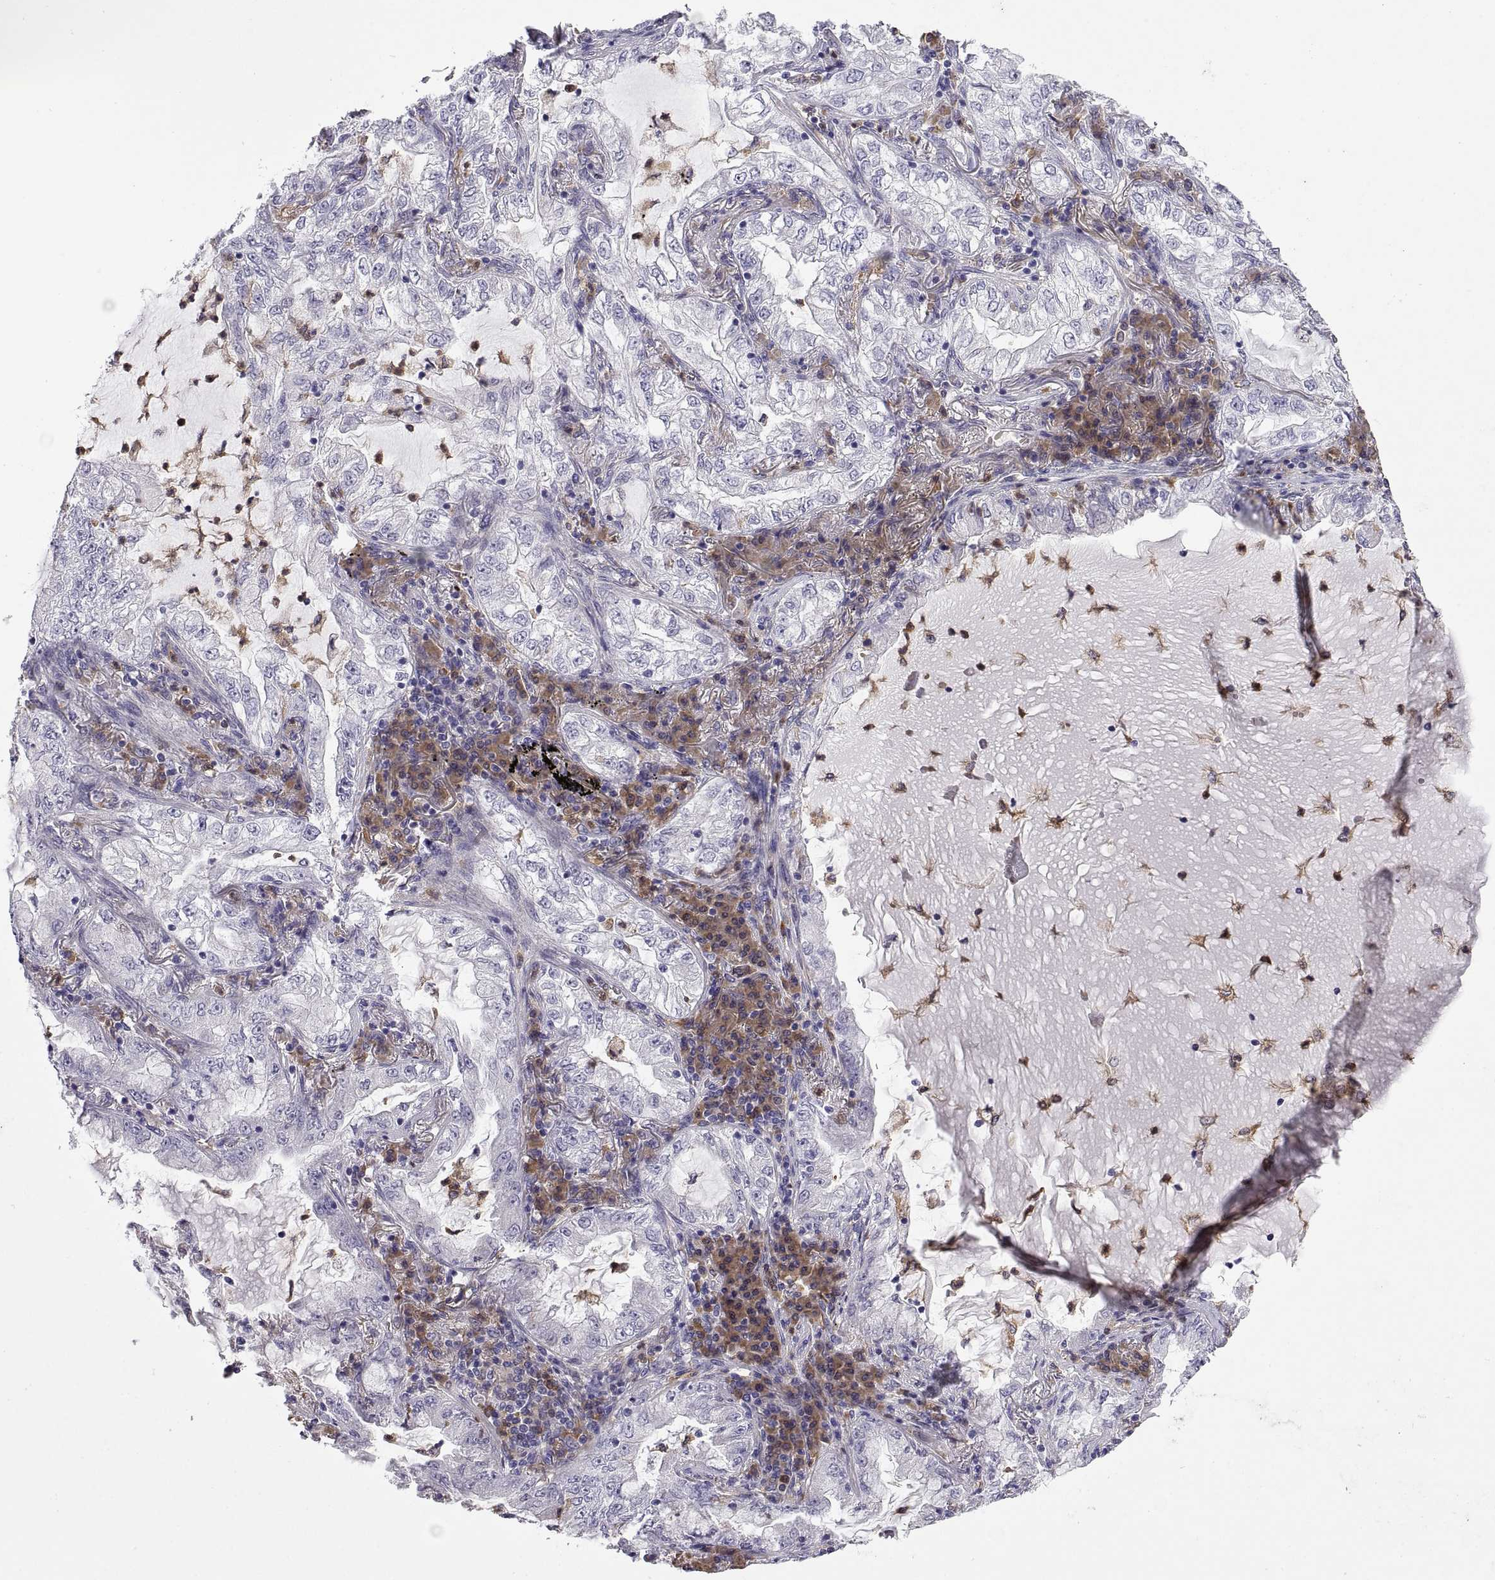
{"staining": {"intensity": "negative", "quantity": "none", "location": "none"}, "tissue": "lung cancer", "cell_type": "Tumor cells", "image_type": "cancer", "snomed": [{"axis": "morphology", "description": "Adenocarcinoma, NOS"}, {"axis": "topography", "description": "Lung"}], "caption": "This is an immunohistochemistry (IHC) histopathology image of lung cancer. There is no expression in tumor cells.", "gene": "DOK3", "patient": {"sex": "female", "age": 73}}